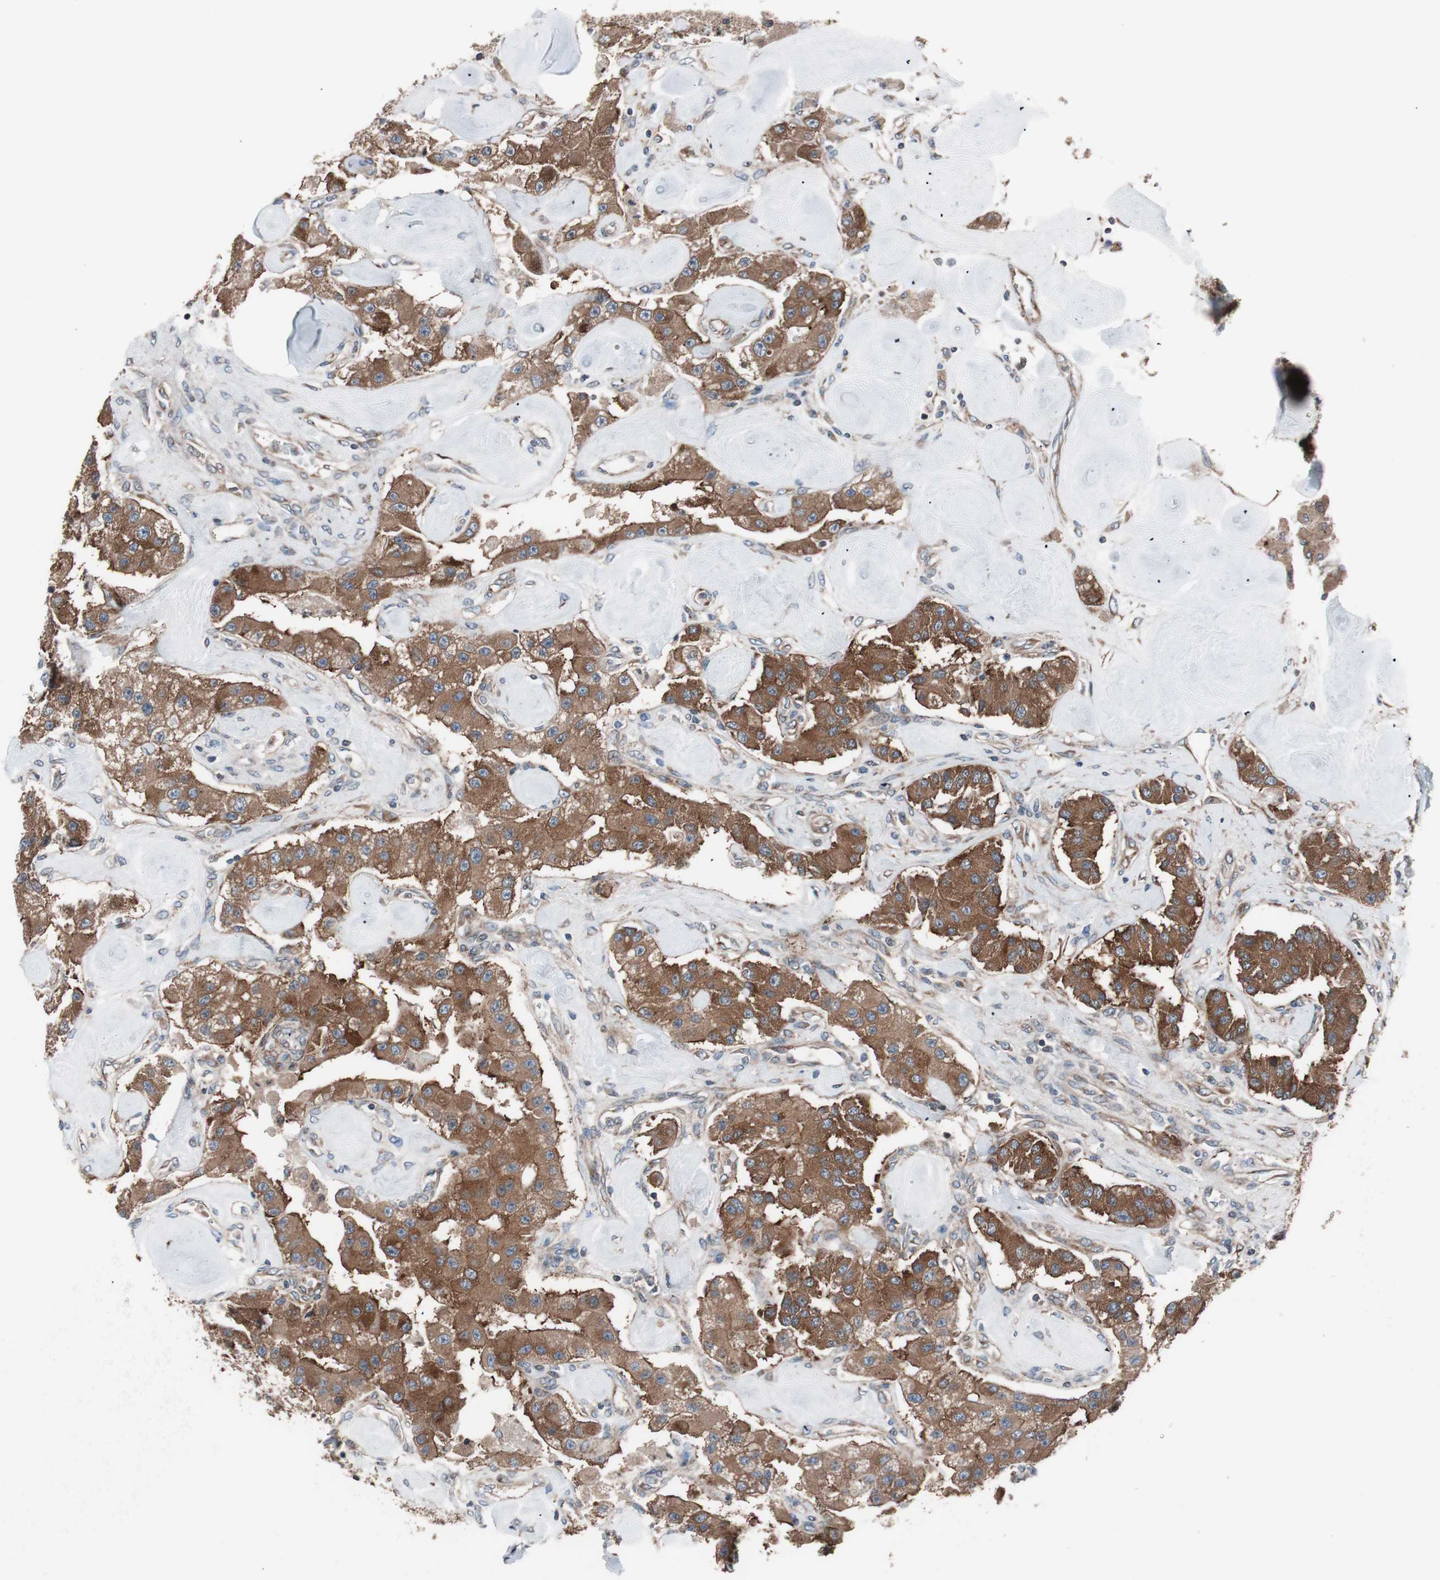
{"staining": {"intensity": "strong", "quantity": ">75%", "location": "cytoplasmic/membranous"}, "tissue": "carcinoid", "cell_type": "Tumor cells", "image_type": "cancer", "snomed": [{"axis": "morphology", "description": "Carcinoid, malignant, NOS"}, {"axis": "topography", "description": "Pancreas"}], "caption": "Strong cytoplasmic/membranous staining is identified in about >75% of tumor cells in carcinoid.", "gene": "SEC31A", "patient": {"sex": "male", "age": 41}}